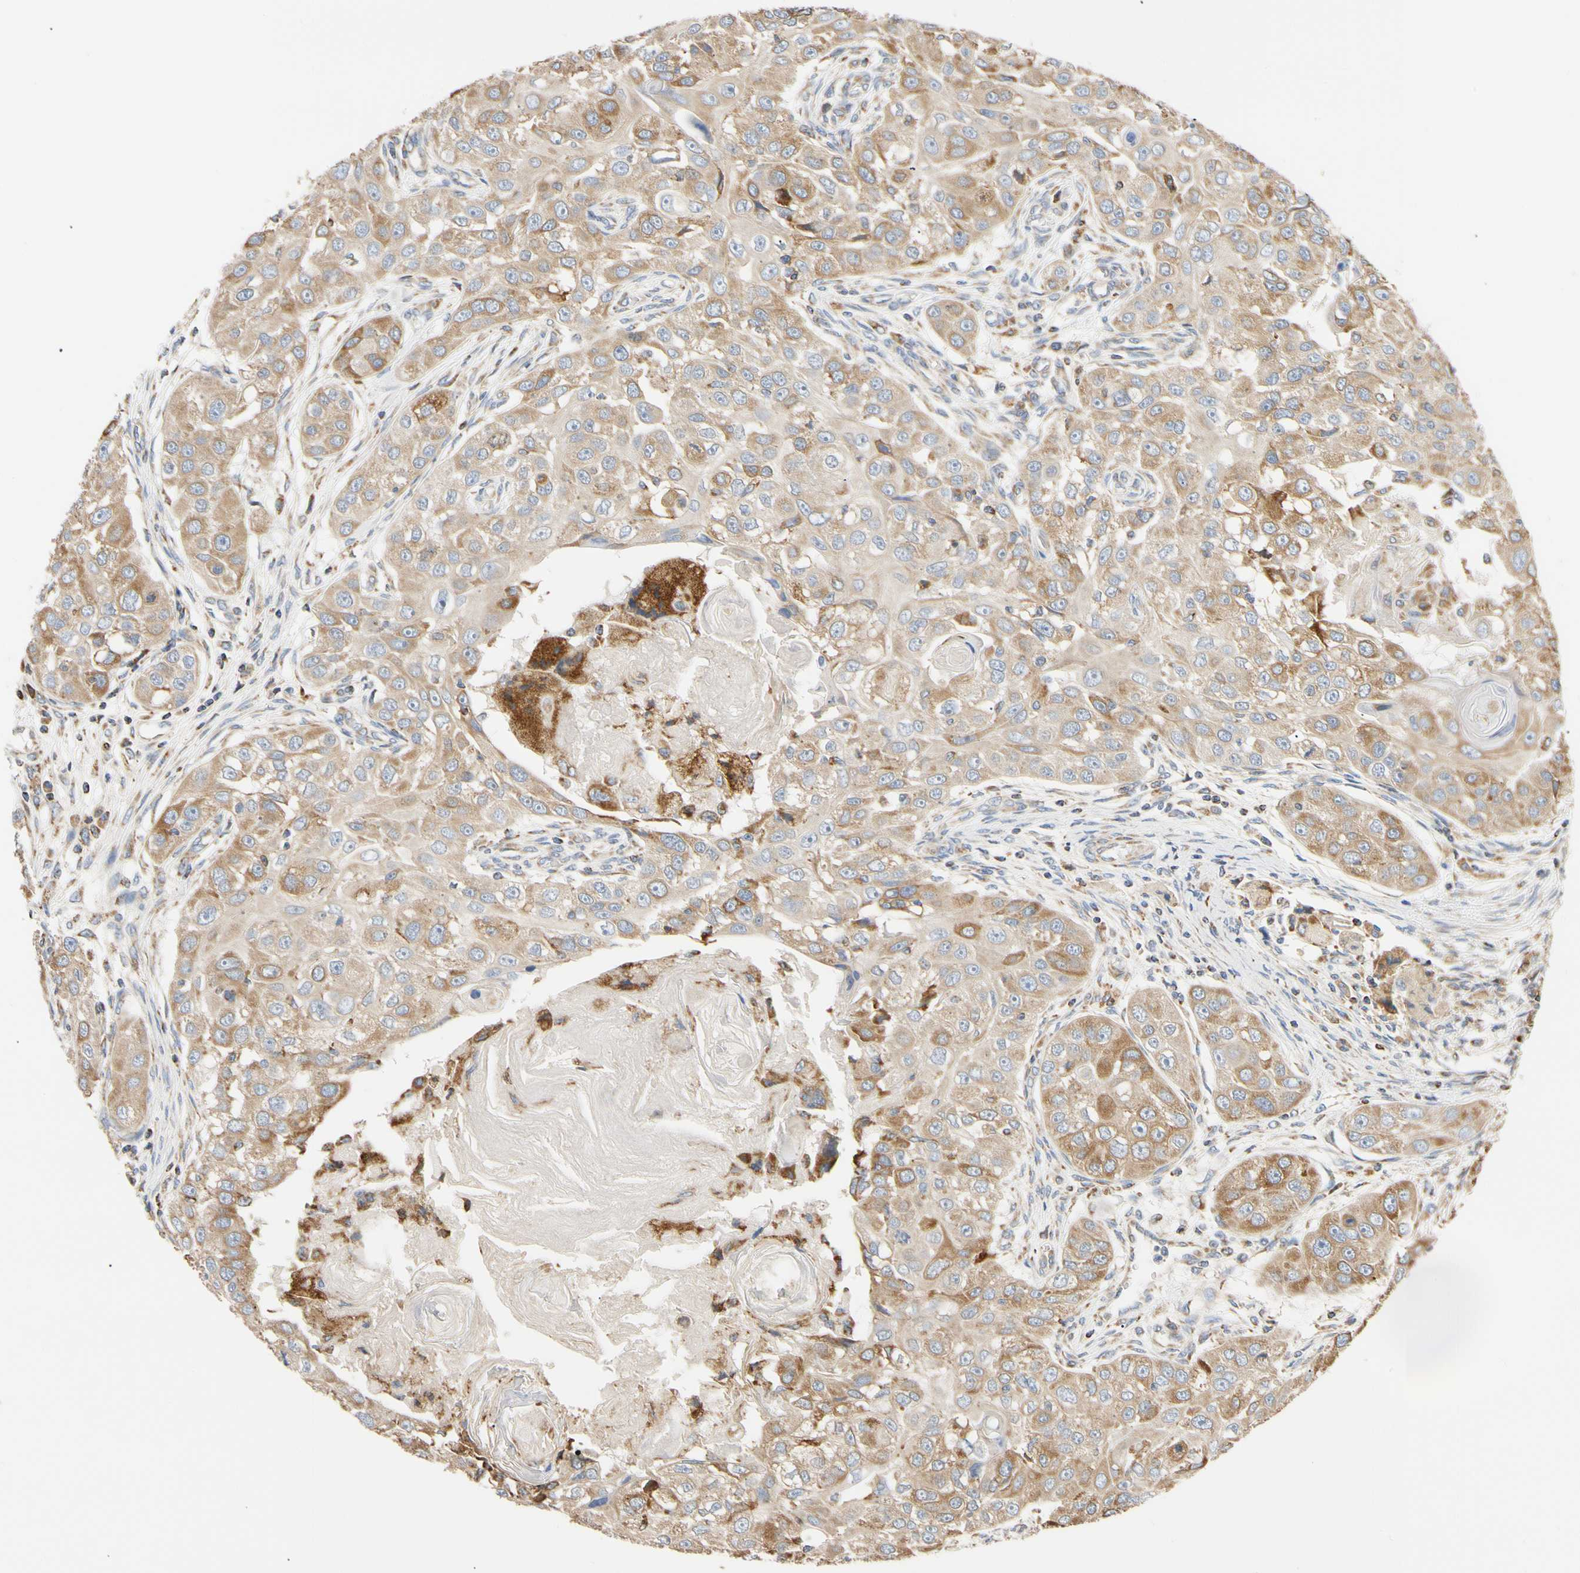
{"staining": {"intensity": "moderate", "quantity": ">75%", "location": "cytoplasmic/membranous"}, "tissue": "head and neck cancer", "cell_type": "Tumor cells", "image_type": "cancer", "snomed": [{"axis": "morphology", "description": "Normal tissue, NOS"}, {"axis": "morphology", "description": "Squamous cell carcinoma, NOS"}, {"axis": "topography", "description": "Skeletal muscle"}, {"axis": "topography", "description": "Head-Neck"}], "caption": "Moderate cytoplasmic/membranous expression for a protein is appreciated in about >75% of tumor cells of head and neck cancer (squamous cell carcinoma) using immunohistochemistry (IHC).", "gene": "PLGRKT", "patient": {"sex": "male", "age": 51}}